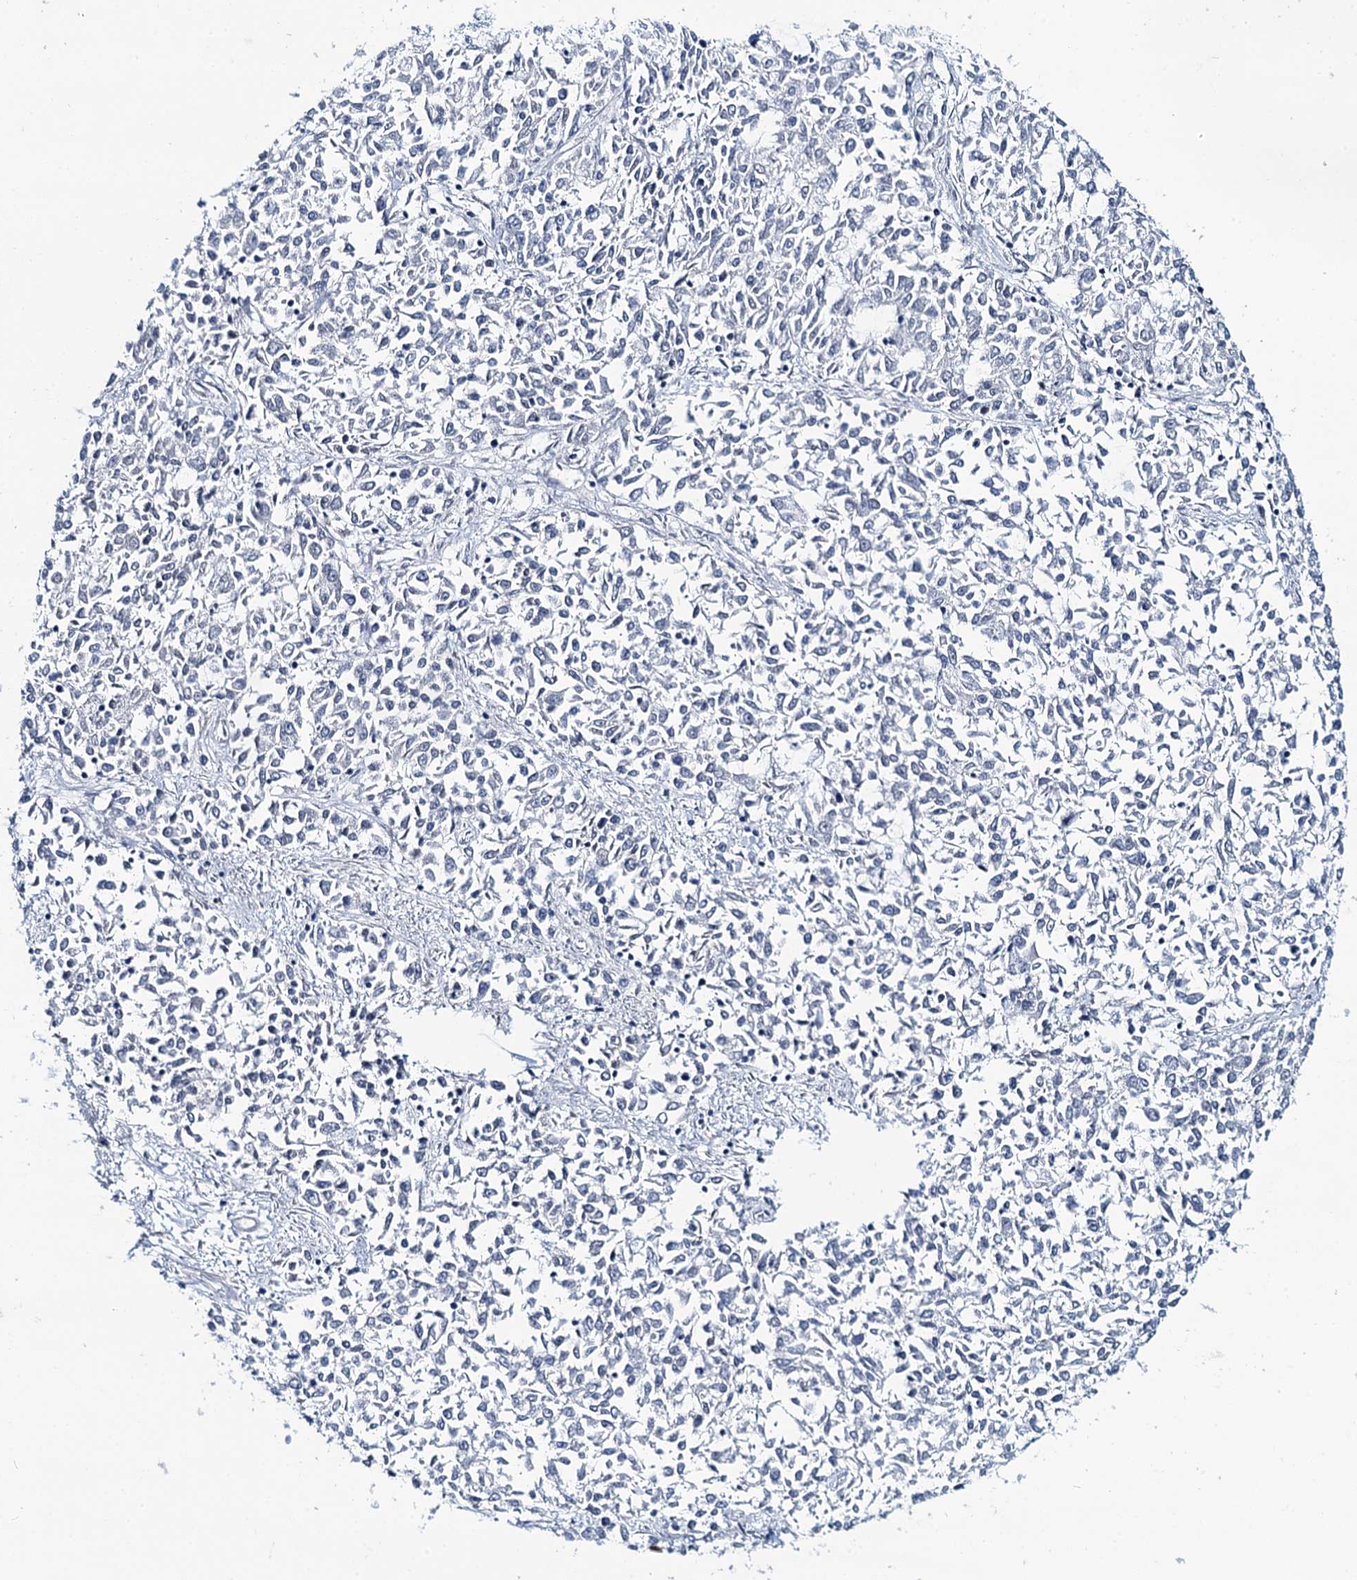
{"staining": {"intensity": "weak", "quantity": "<25%", "location": "nuclear"}, "tissue": "endometrial cancer", "cell_type": "Tumor cells", "image_type": "cancer", "snomed": [{"axis": "morphology", "description": "Adenocarcinoma, NOS"}, {"axis": "topography", "description": "Endometrium"}], "caption": "Immunohistochemistry (IHC) photomicrograph of neoplastic tissue: human endometrial cancer stained with DAB displays no significant protein positivity in tumor cells.", "gene": "TOX3", "patient": {"sex": "female", "age": 50}}